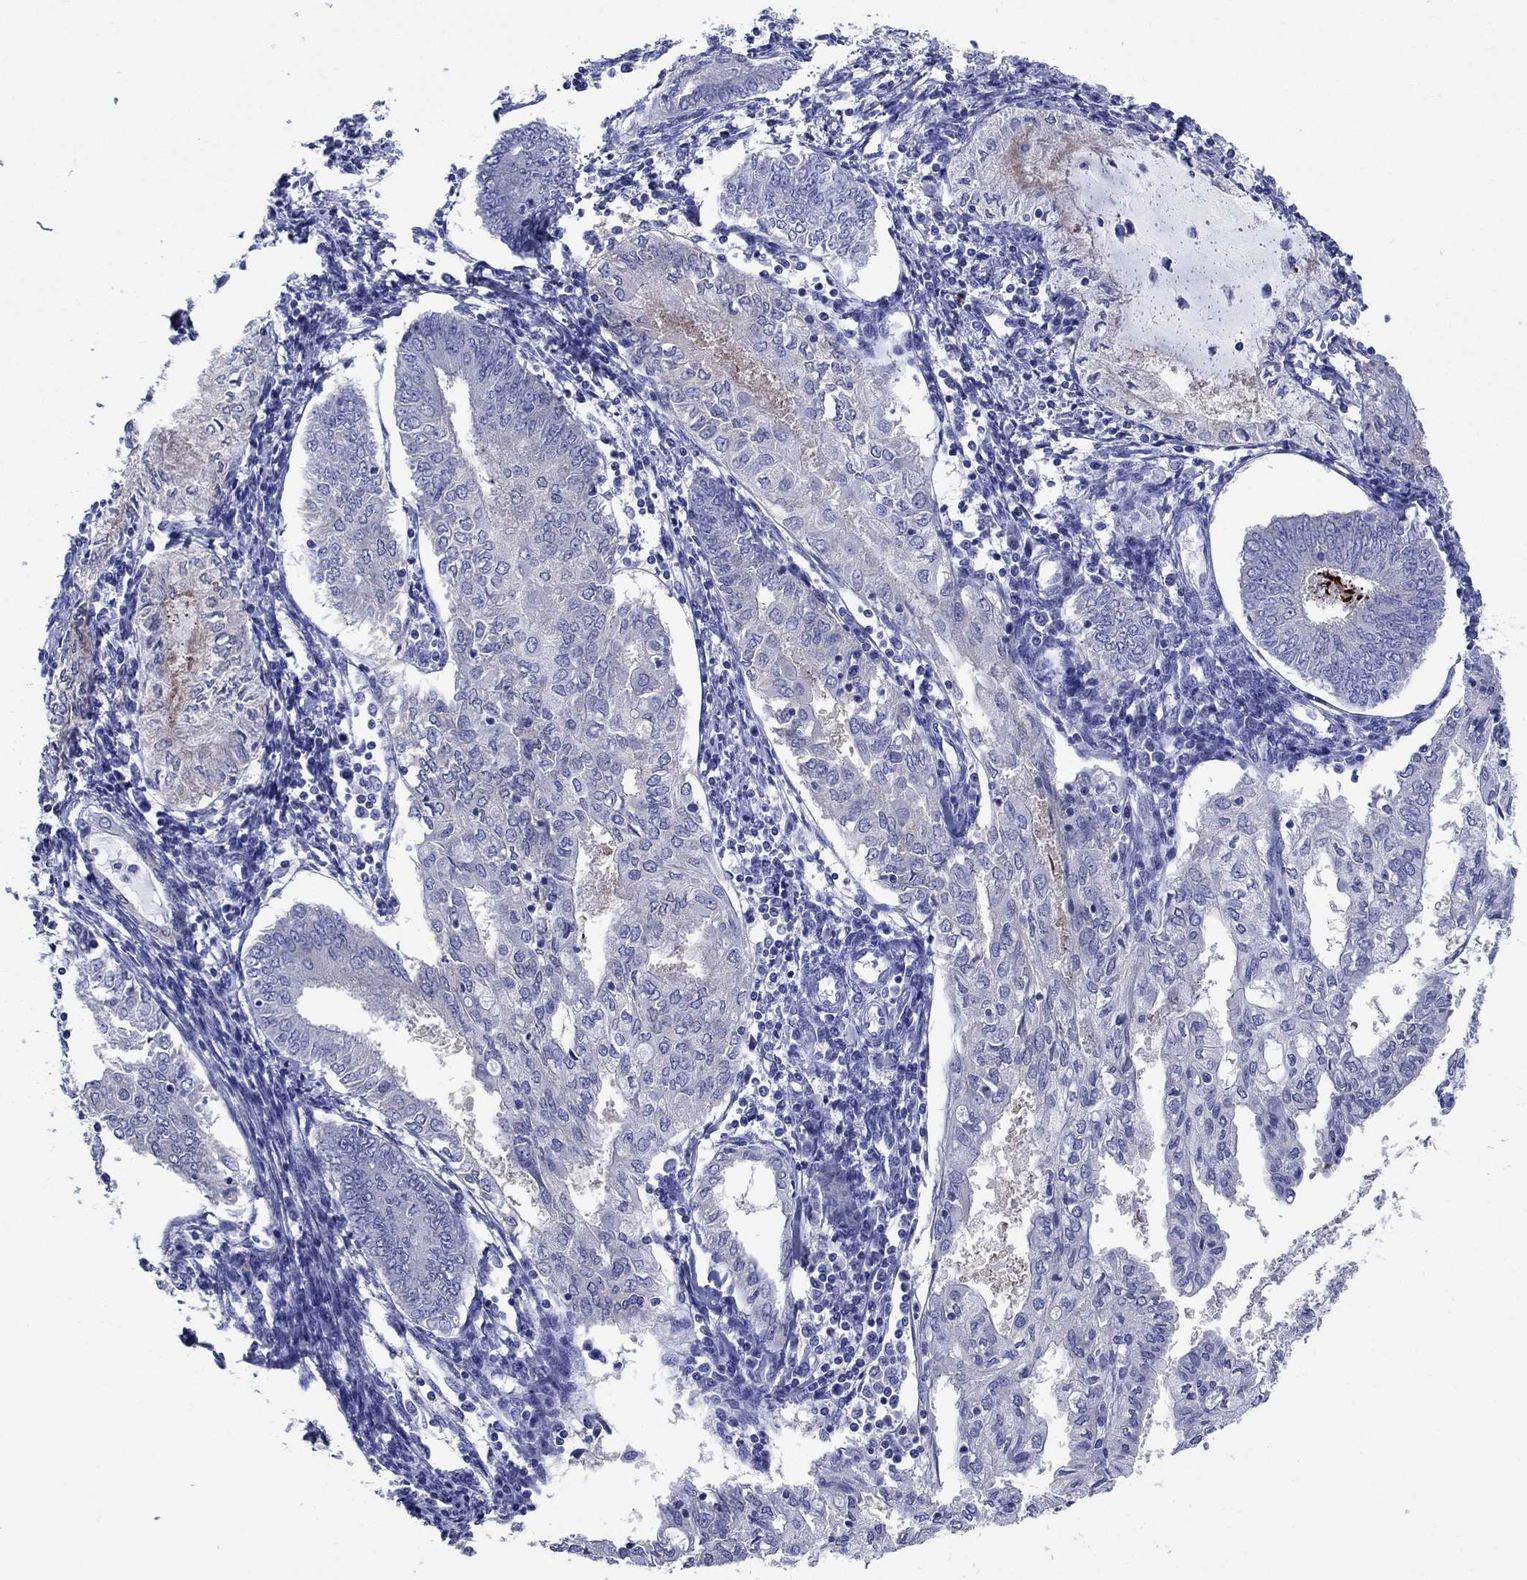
{"staining": {"intensity": "negative", "quantity": "none", "location": "none"}, "tissue": "endometrial cancer", "cell_type": "Tumor cells", "image_type": "cancer", "snomed": [{"axis": "morphology", "description": "Adenocarcinoma, NOS"}, {"axis": "topography", "description": "Endometrium"}], "caption": "This is an immunohistochemistry histopathology image of human endometrial adenocarcinoma. There is no expression in tumor cells.", "gene": "SULT2B1", "patient": {"sex": "female", "age": 68}}